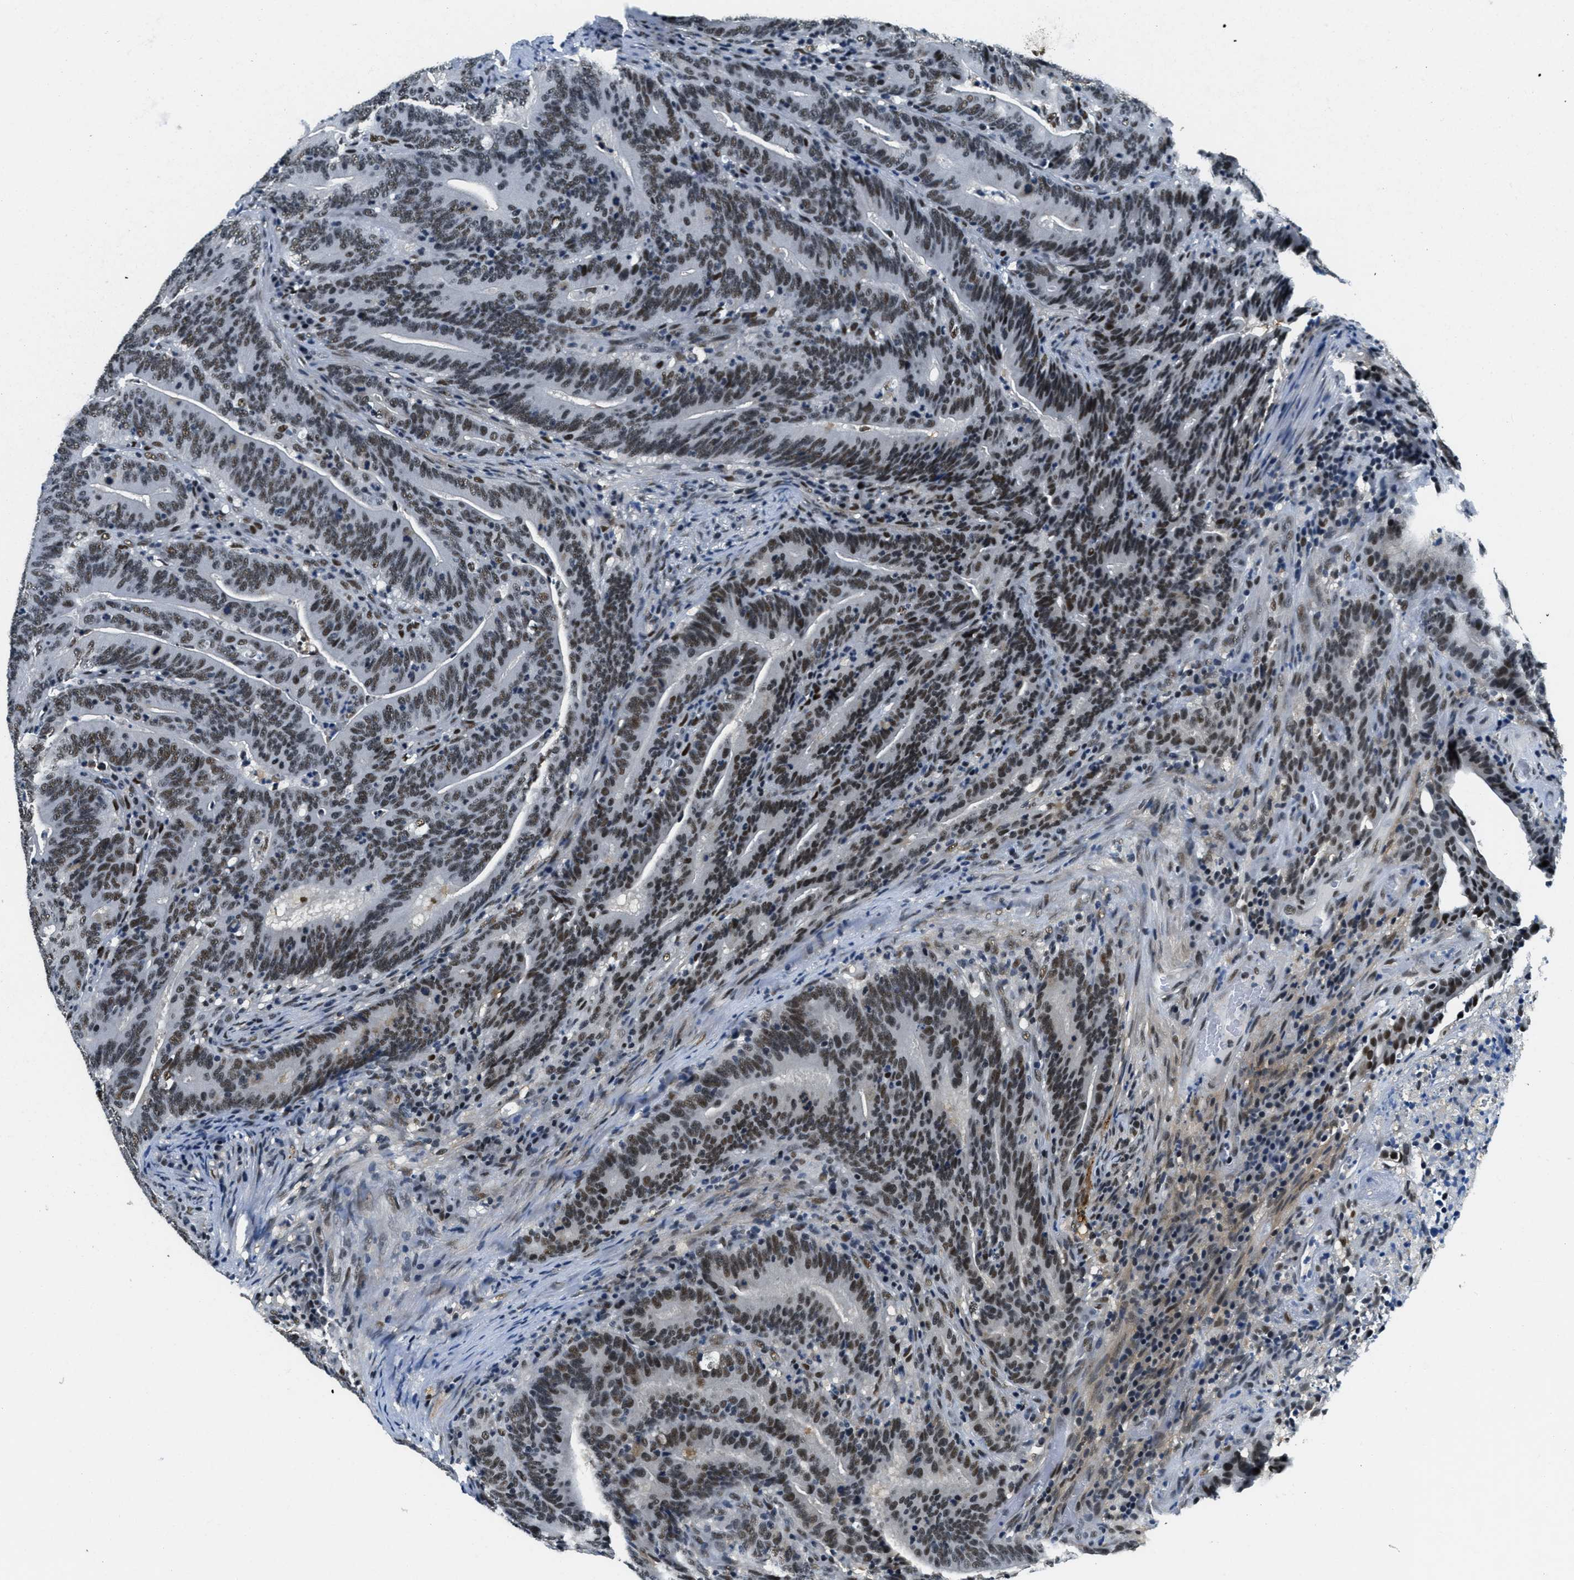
{"staining": {"intensity": "moderate", "quantity": ">75%", "location": "nuclear"}, "tissue": "colorectal cancer", "cell_type": "Tumor cells", "image_type": "cancer", "snomed": [{"axis": "morphology", "description": "Adenocarcinoma, NOS"}, {"axis": "topography", "description": "Colon"}], "caption": "Immunohistochemical staining of human adenocarcinoma (colorectal) exhibits moderate nuclear protein expression in about >75% of tumor cells.", "gene": "SSB", "patient": {"sex": "female", "age": 66}}